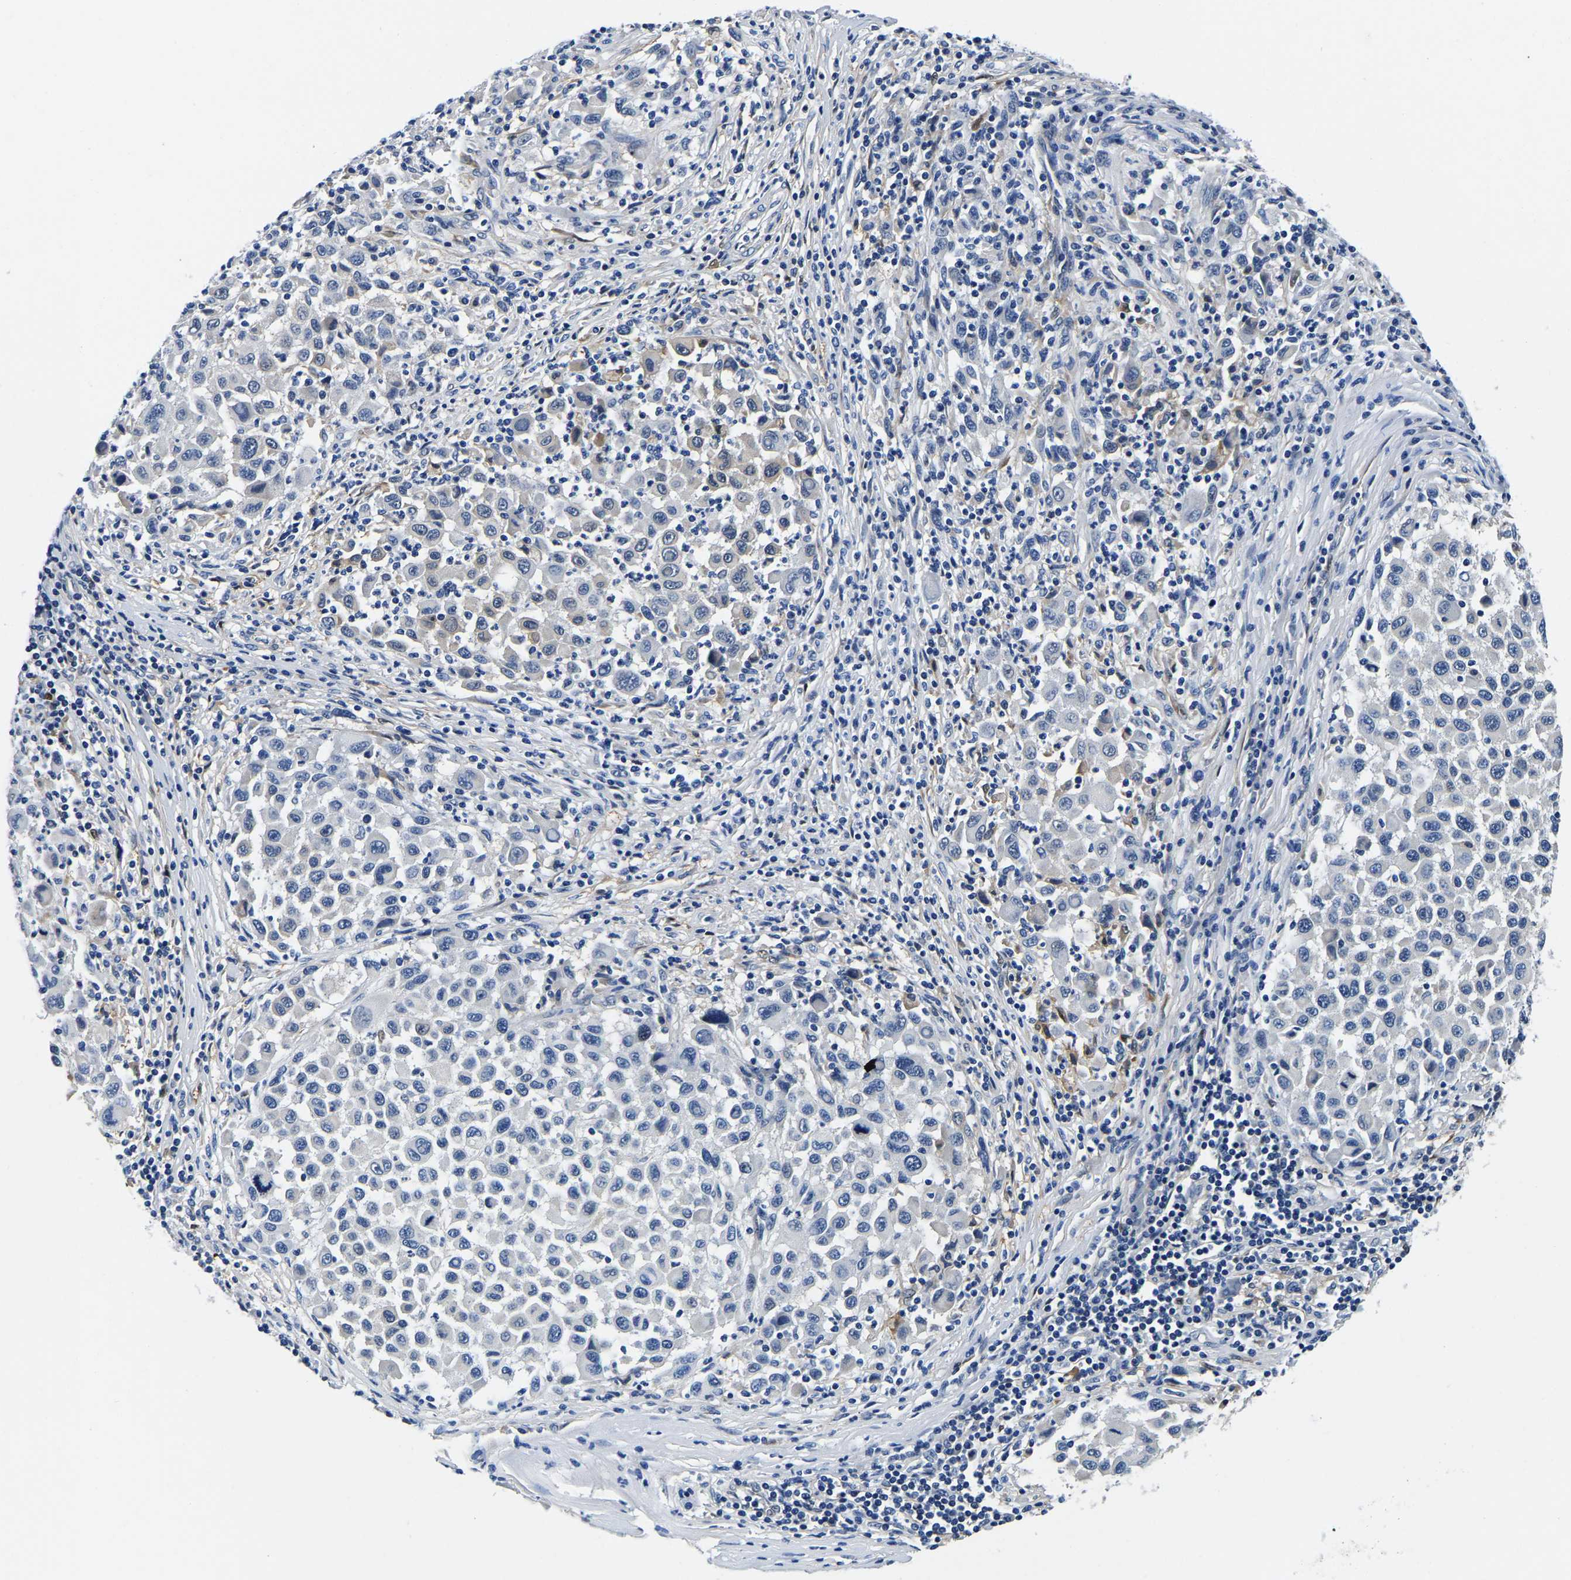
{"staining": {"intensity": "negative", "quantity": "none", "location": "none"}, "tissue": "melanoma", "cell_type": "Tumor cells", "image_type": "cancer", "snomed": [{"axis": "morphology", "description": "Malignant melanoma, Metastatic site"}, {"axis": "topography", "description": "Lymph node"}], "caption": "The micrograph displays no significant expression in tumor cells of melanoma.", "gene": "ACO1", "patient": {"sex": "male", "age": 61}}